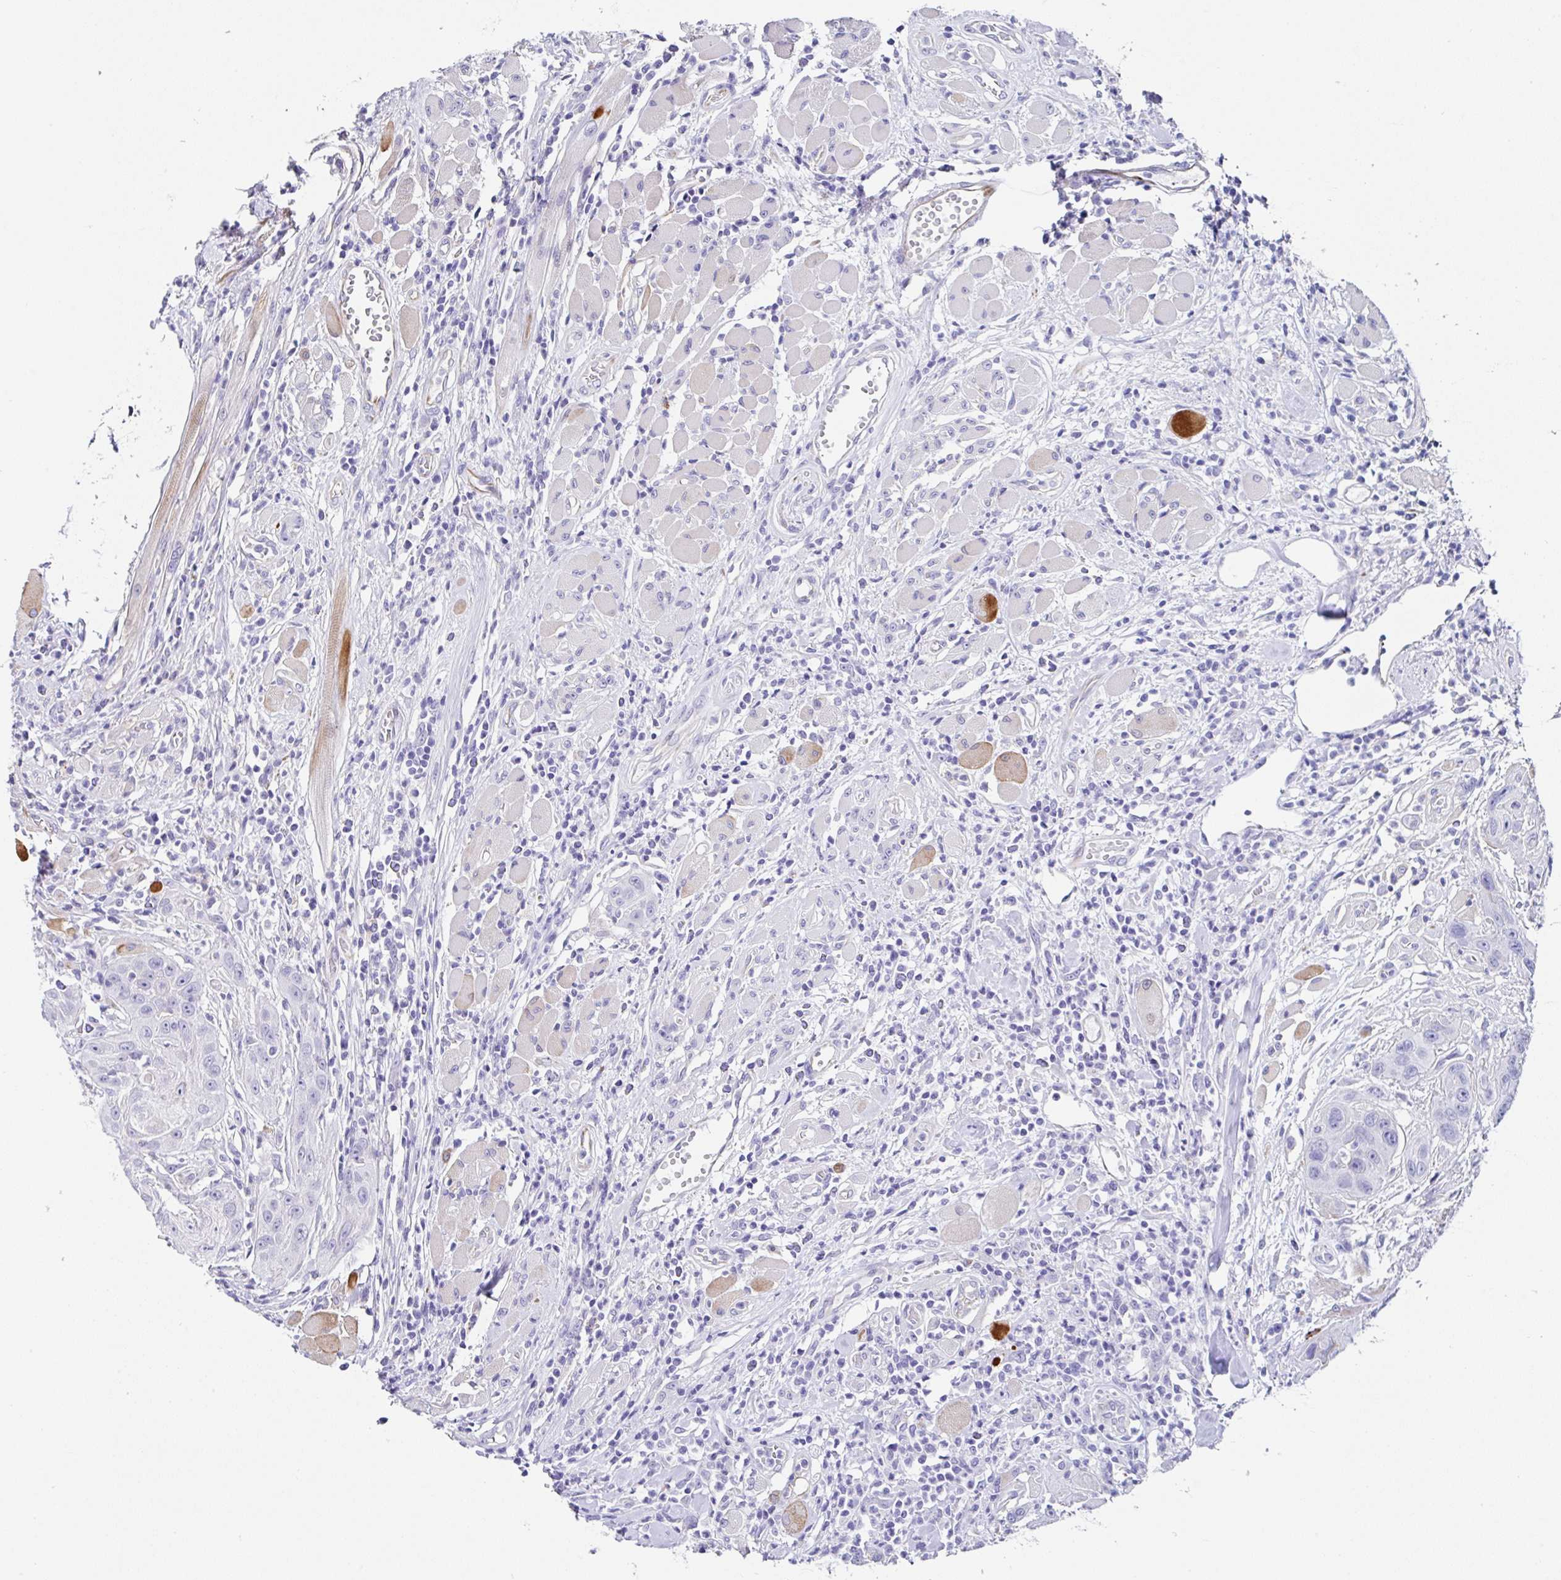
{"staining": {"intensity": "negative", "quantity": "none", "location": "none"}, "tissue": "head and neck cancer", "cell_type": "Tumor cells", "image_type": "cancer", "snomed": [{"axis": "morphology", "description": "Squamous cell carcinoma, NOS"}, {"axis": "topography", "description": "Head-Neck"}], "caption": "Tumor cells show no significant staining in squamous cell carcinoma (head and neck).", "gene": "TMPRSS11E", "patient": {"sex": "female", "age": 59}}